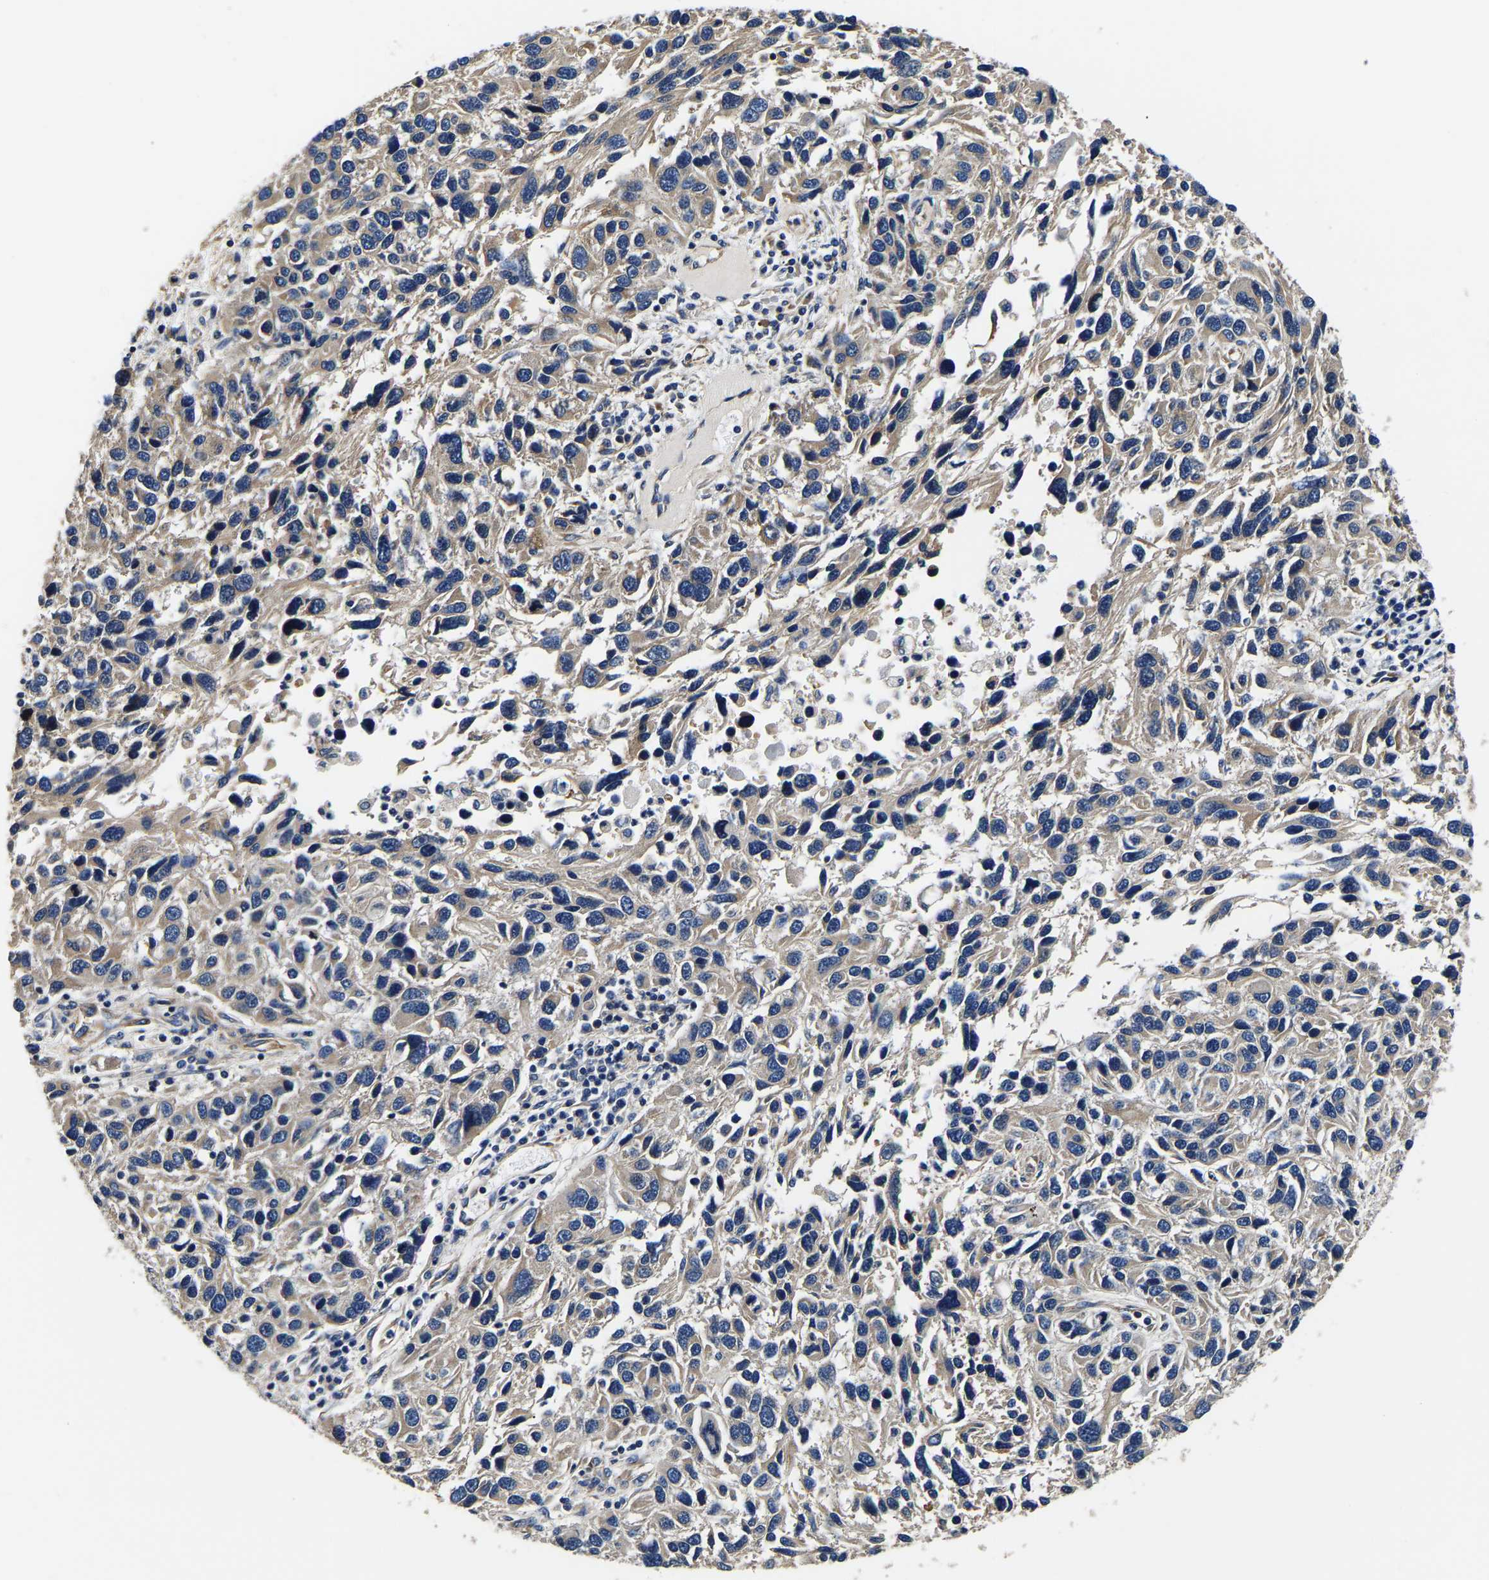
{"staining": {"intensity": "weak", "quantity": "<25%", "location": "cytoplasmic/membranous"}, "tissue": "melanoma", "cell_type": "Tumor cells", "image_type": "cancer", "snomed": [{"axis": "morphology", "description": "Malignant melanoma, NOS"}, {"axis": "topography", "description": "Skin"}], "caption": "Tumor cells are negative for brown protein staining in malignant melanoma. (DAB (3,3'-diaminobenzidine) IHC with hematoxylin counter stain).", "gene": "SH3GLB1", "patient": {"sex": "male", "age": 53}}